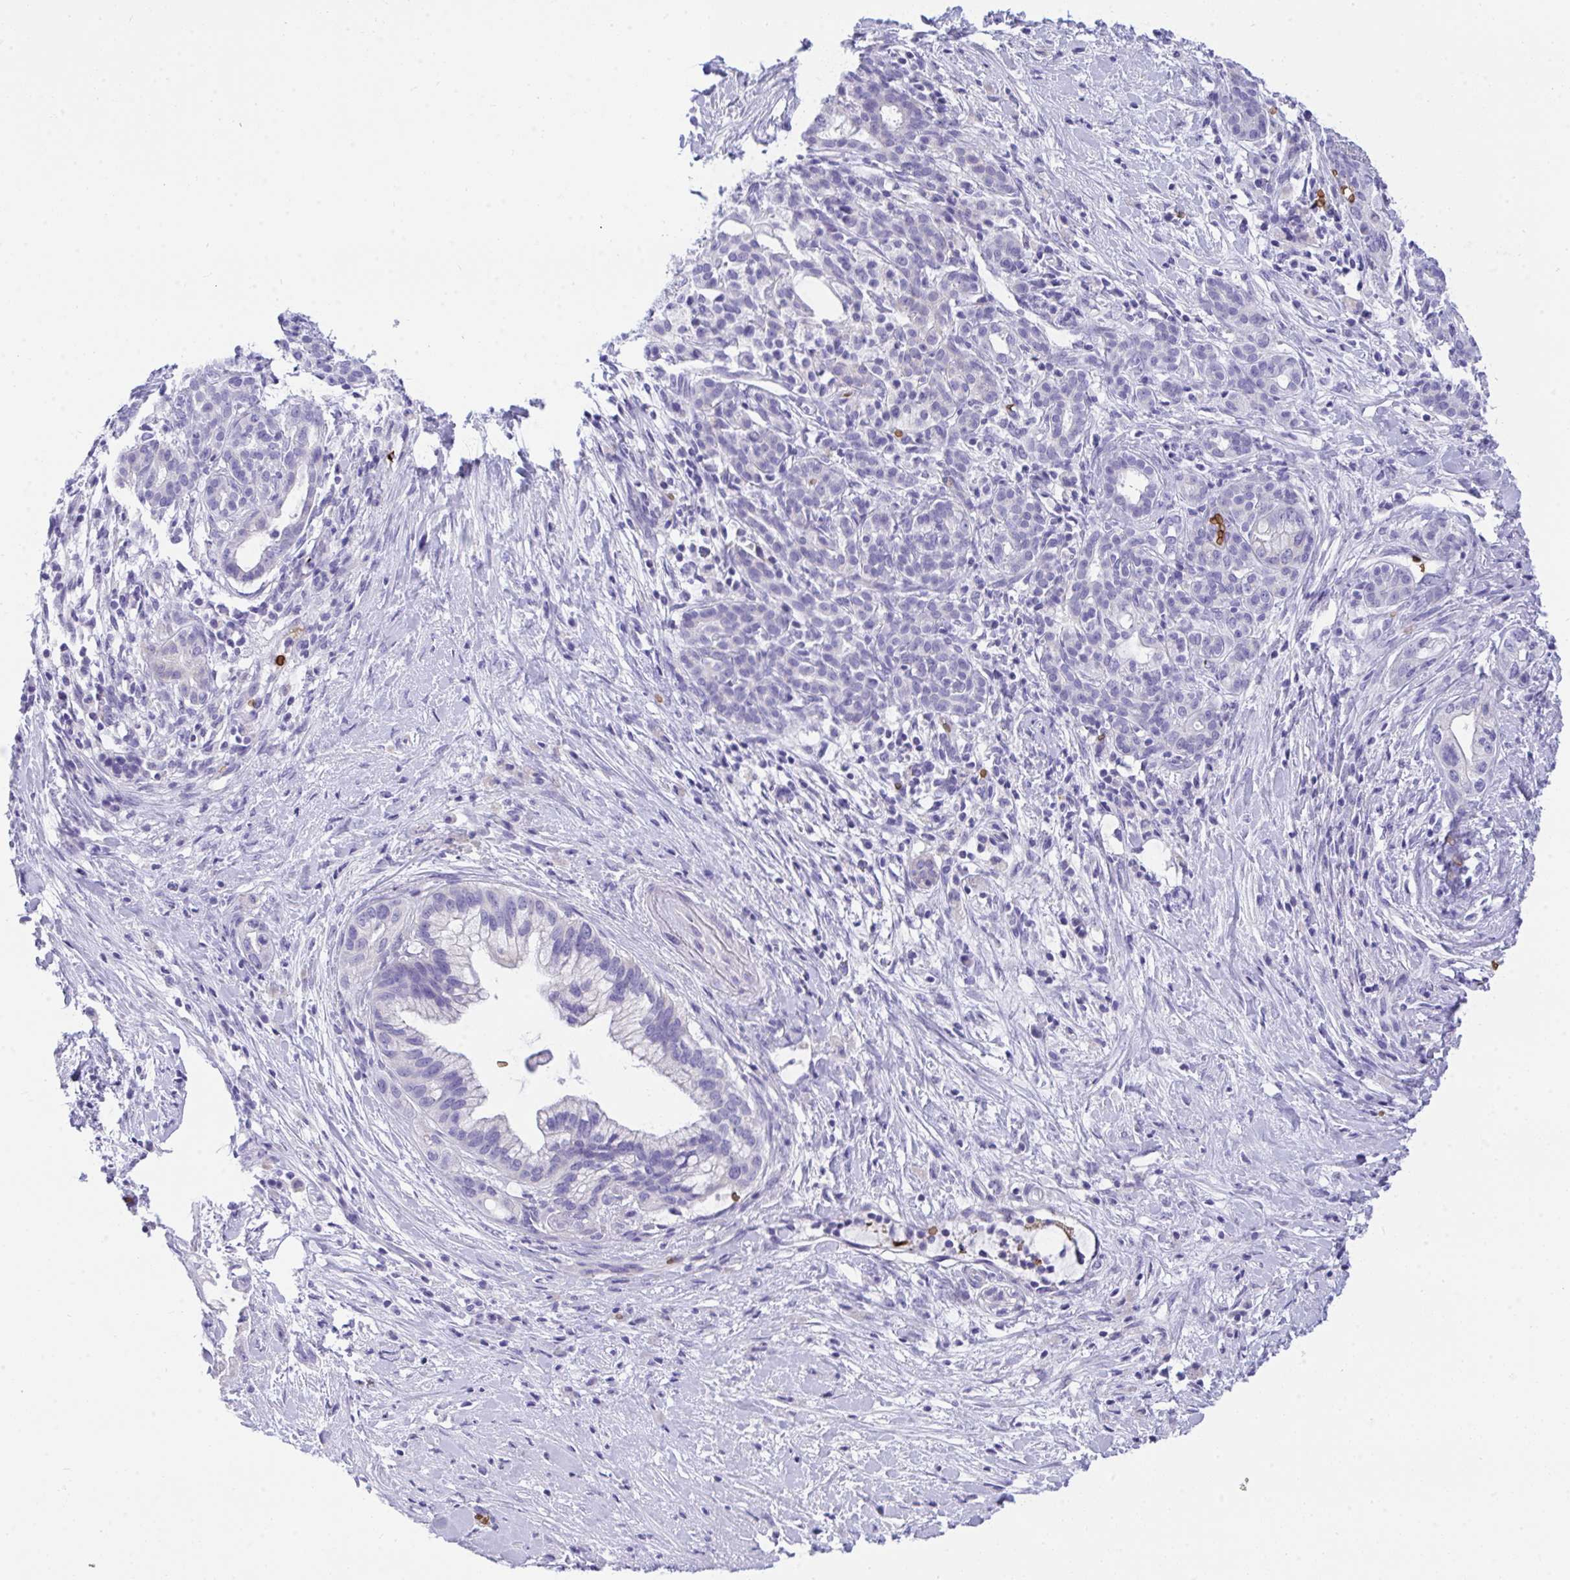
{"staining": {"intensity": "negative", "quantity": "none", "location": "none"}, "tissue": "pancreatic cancer", "cell_type": "Tumor cells", "image_type": "cancer", "snomed": [{"axis": "morphology", "description": "Adenocarcinoma, NOS"}, {"axis": "topography", "description": "Pancreas"}], "caption": "Immunohistochemical staining of human pancreatic cancer exhibits no significant staining in tumor cells.", "gene": "ANK1", "patient": {"sex": "male", "age": 44}}